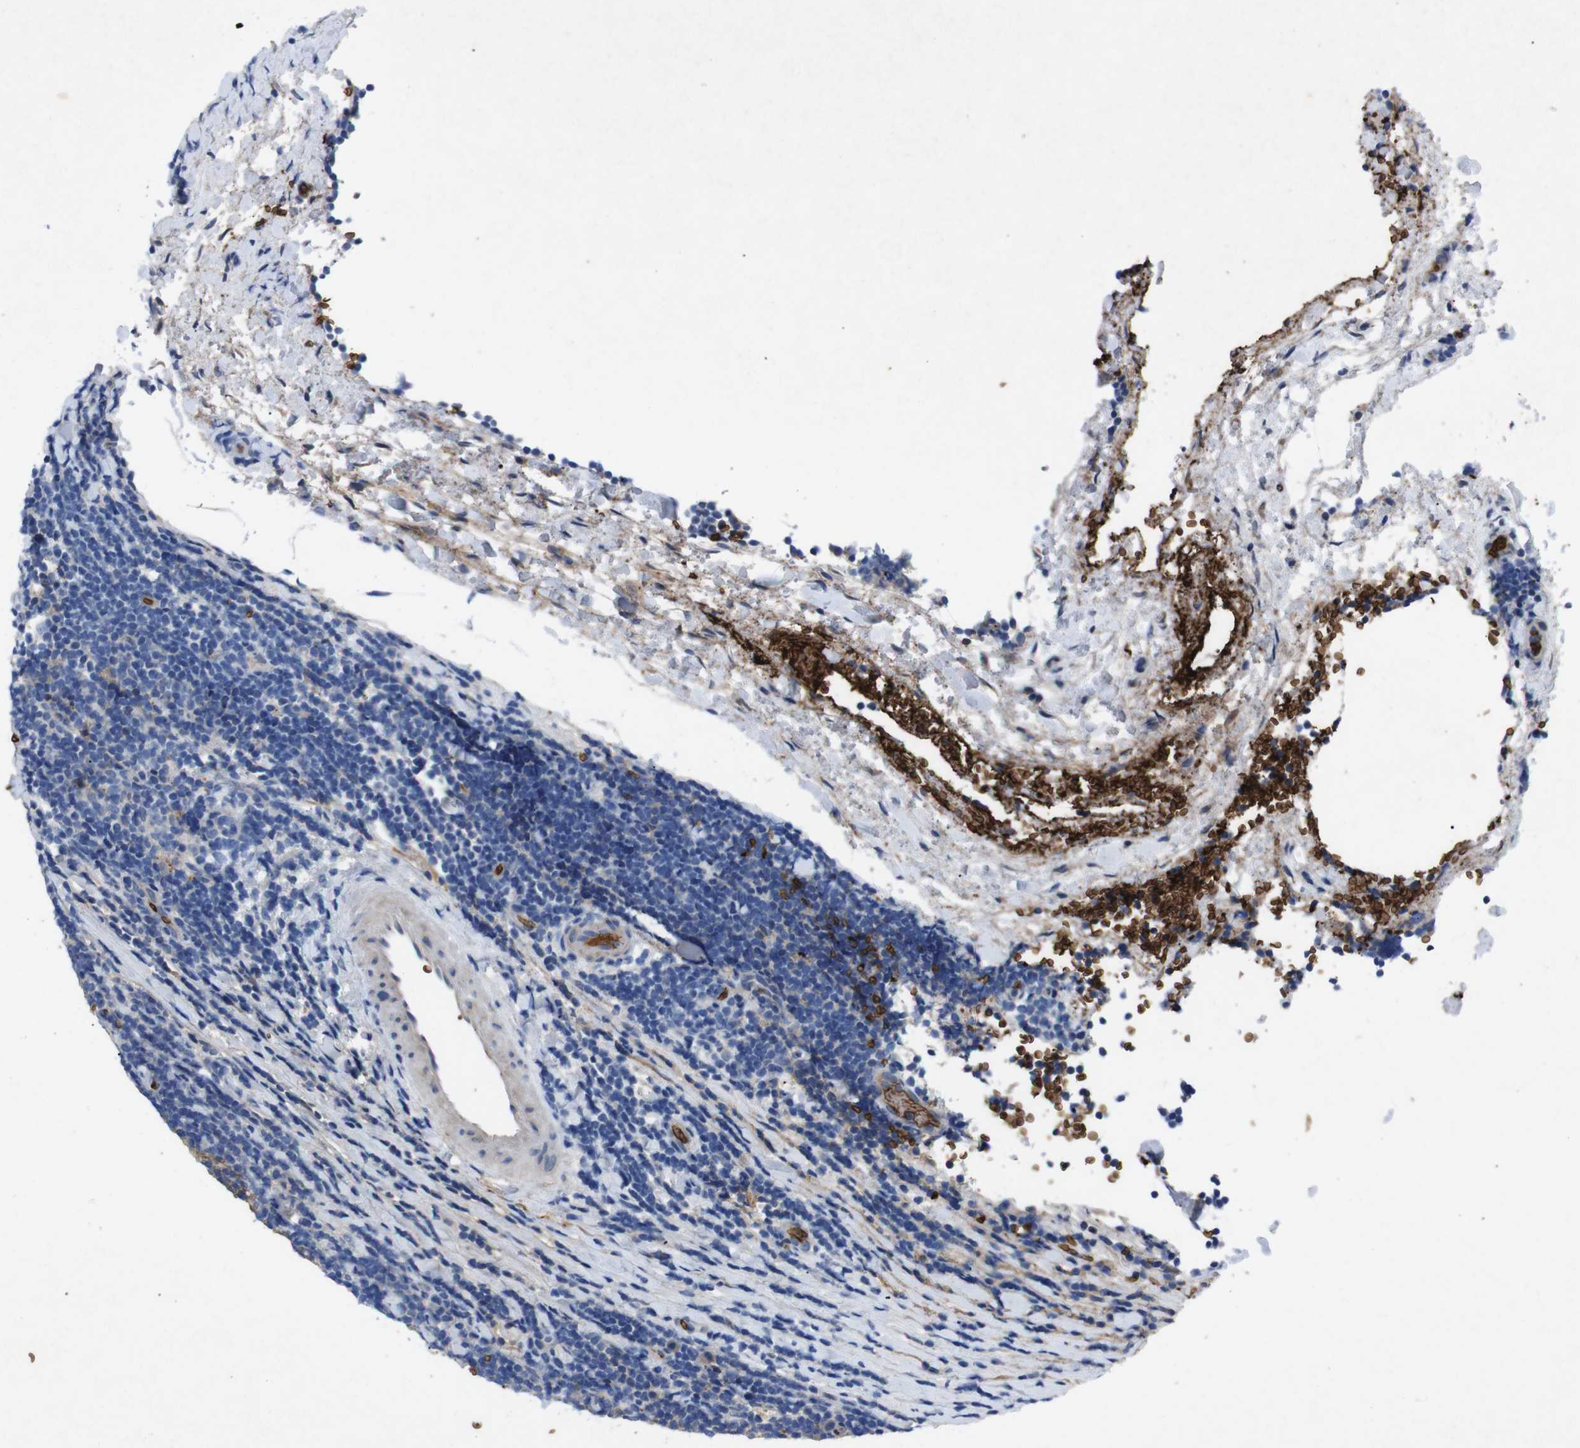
{"staining": {"intensity": "negative", "quantity": "none", "location": "none"}, "tissue": "lymphoma", "cell_type": "Tumor cells", "image_type": "cancer", "snomed": [{"axis": "morphology", "description": "Malignant lymphoma, non-Hodgkin's type, Low grade"}, {"axis": "topography", "description": "Lymph node"}], "caption": "Histopathology image shows no protein positivity in tumor cells of lymphoma tissue.", "gene": "SPTB", "patient": {"sex": "male", "age": 83}}